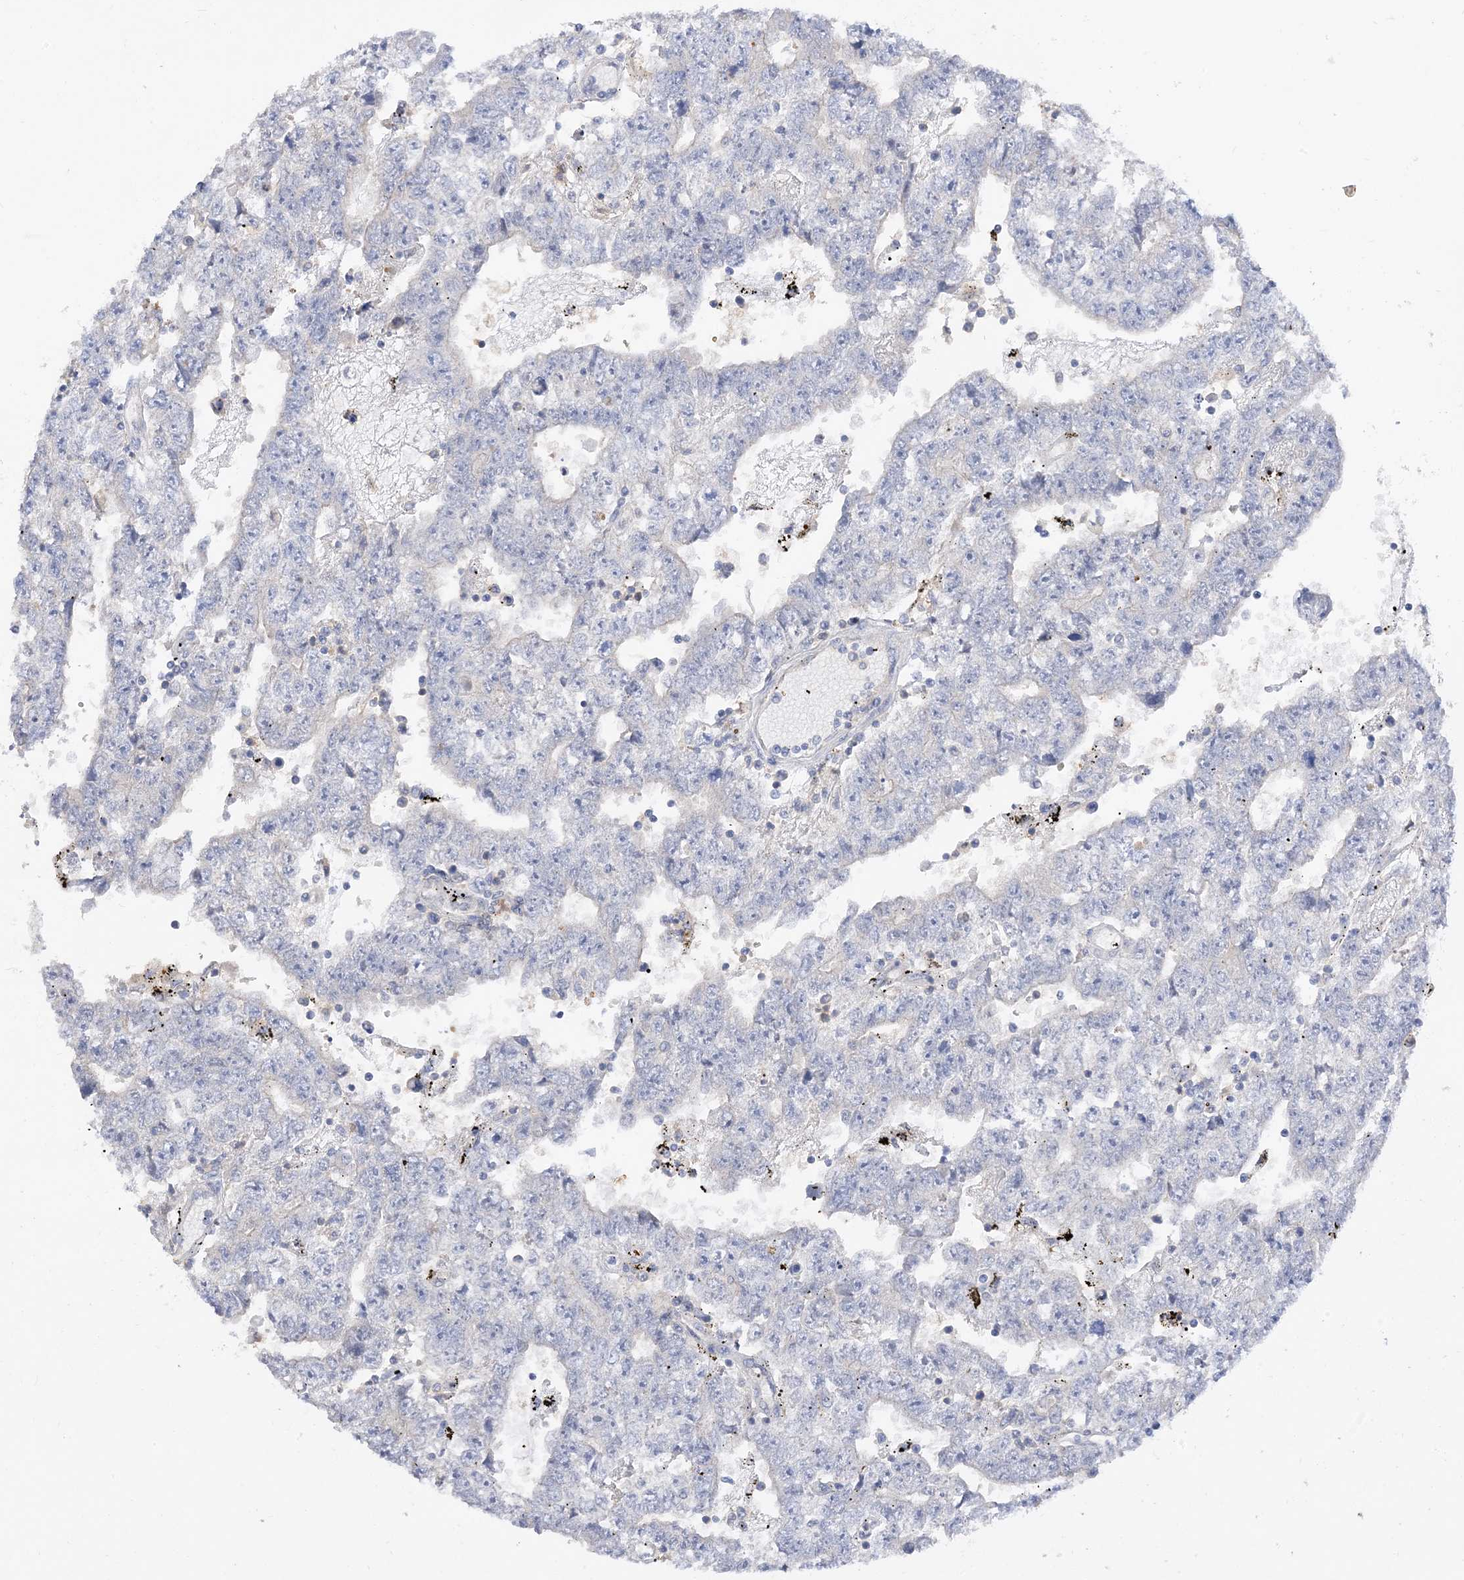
{"staining": {"intensity": "negative", "quantity": "none", "location": "none"}, "tissue": "testis cancer", "cell_type": "Tumor cells", "image_type": "cancer", "snomed": [{"axis": "morphology", "description": "Carcinoma, Embryonal, NOS"}, {"axis": "topography", "description": "Testis"}], "caption": "DAB immunohistochemical staining of testis embryonal carcinoma exhibits no significant positivity in tumor cells.", "gene": "ARV1", "patient": {"sex": "male", "age": 25}}